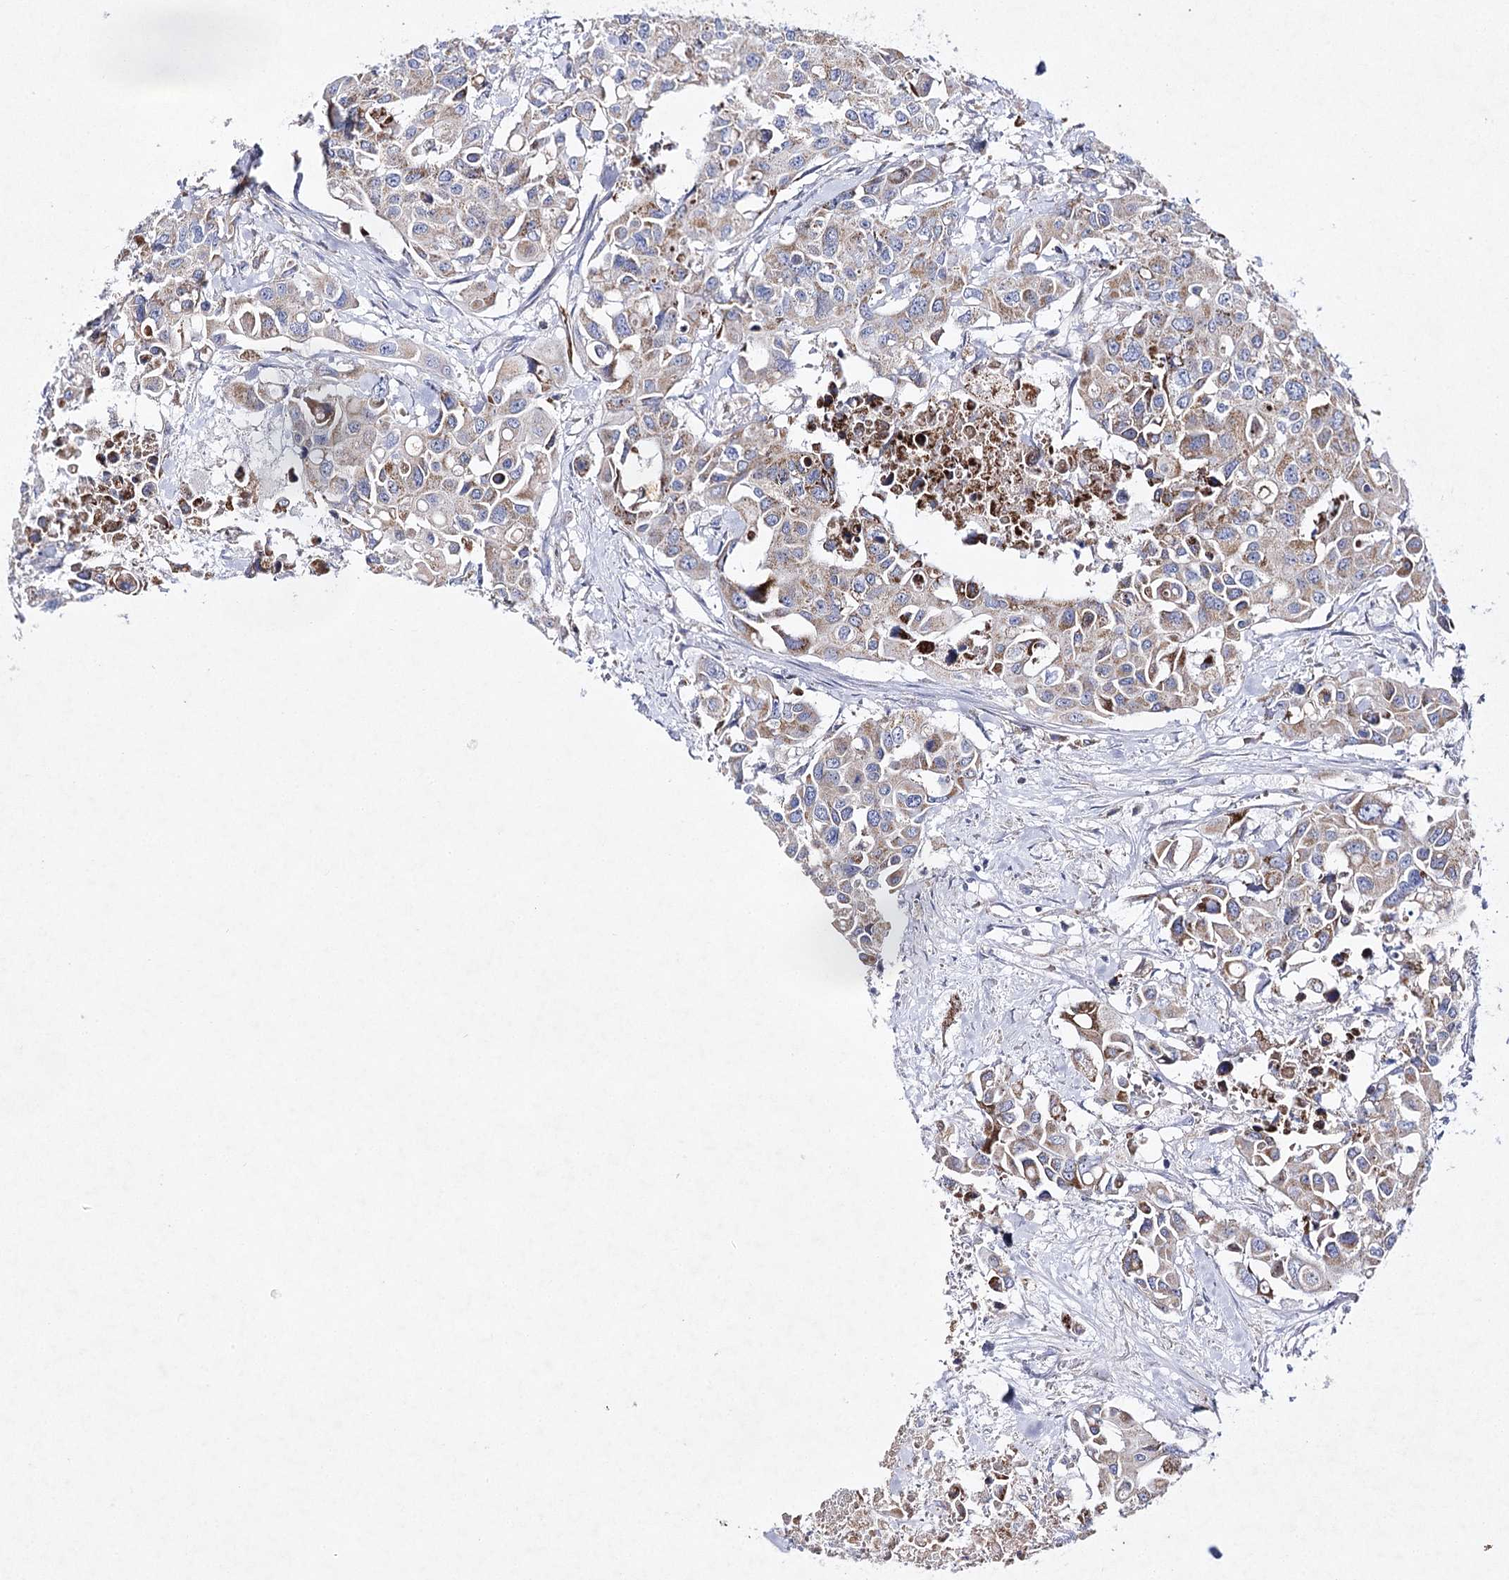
{"staining": {"intensity": "weak", "quantity": ">75%", "location": "cytoplasmic/membranous"}, "tissue": "colorectal cancer", "cell_type": "Tumor cells", "image_type": "cancer", "snomed": [{"axis": "morphology", "description": "Adenocarcinoma, NOS"}, {"axis": "topography", "description": "Colon"}], "caption": "Approximately >75% of tumor cells in human colorectal cancer (adenocarcinoma) display weak cytoplasmic/membranous protein expression as visualized by brown immunohistochemical staining.", "gene": "COX15", "patient": {"sex": "male", "age": 77}}